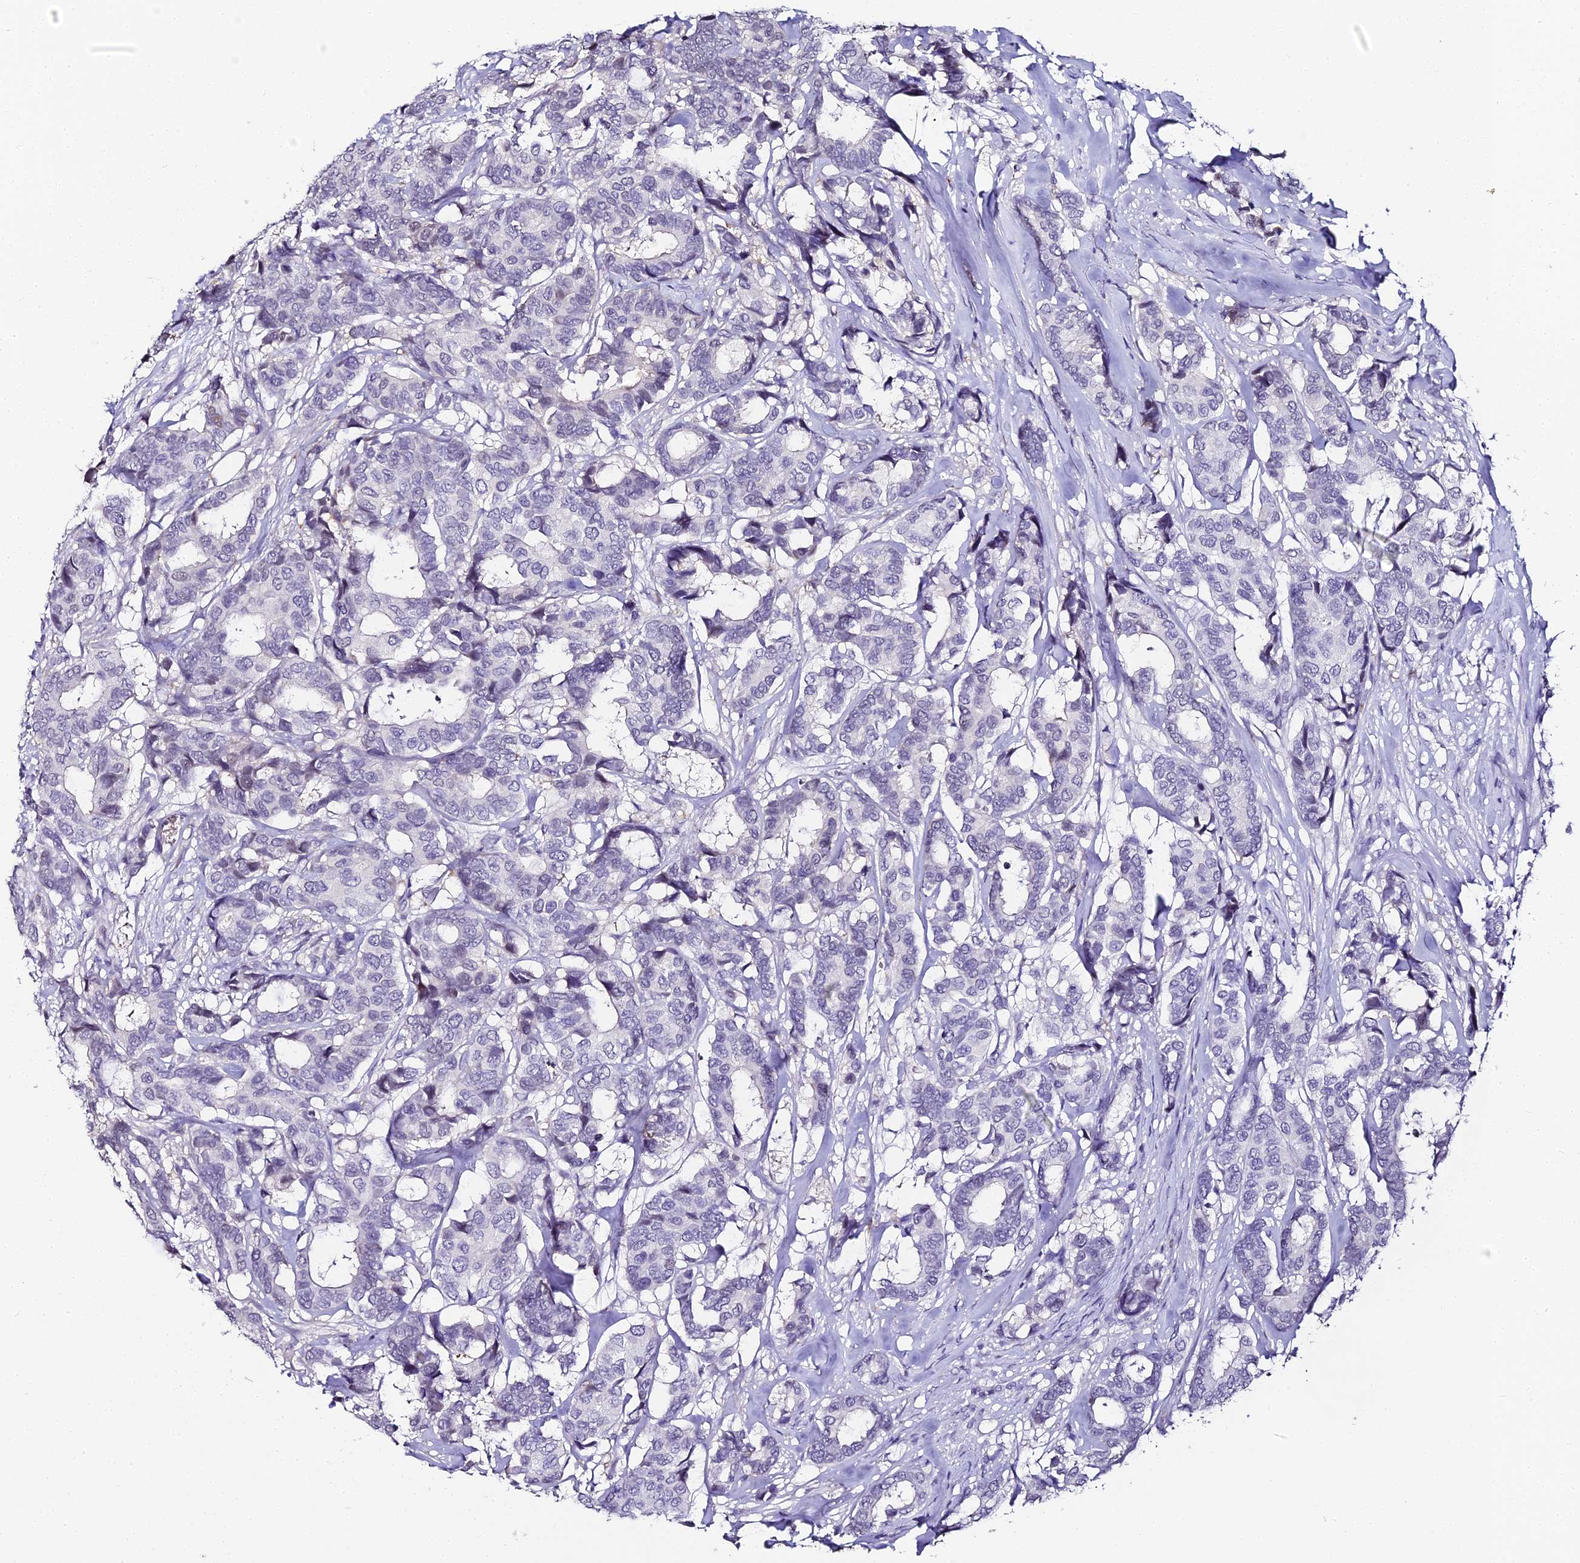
{"staining": {"intensity": "negative", "quantity": "none", "location": "none"}, "tissue": "breast cancer", "cell_type": "Tumor cells", "image_type": "cancer", "snomed": [{"axis": "morphology", "description": "Duct carcinoma"}, {"axis": "topography", "description": "Breast"}], "caption": "DAB (3,3'-diaminobenzidine) immunohistochemical staining of human breast cancer reveals no significant staining in tumor cells.", "gene": "ABHD14A-ACY1", "patient": {"sex": "female", "age": 87}}